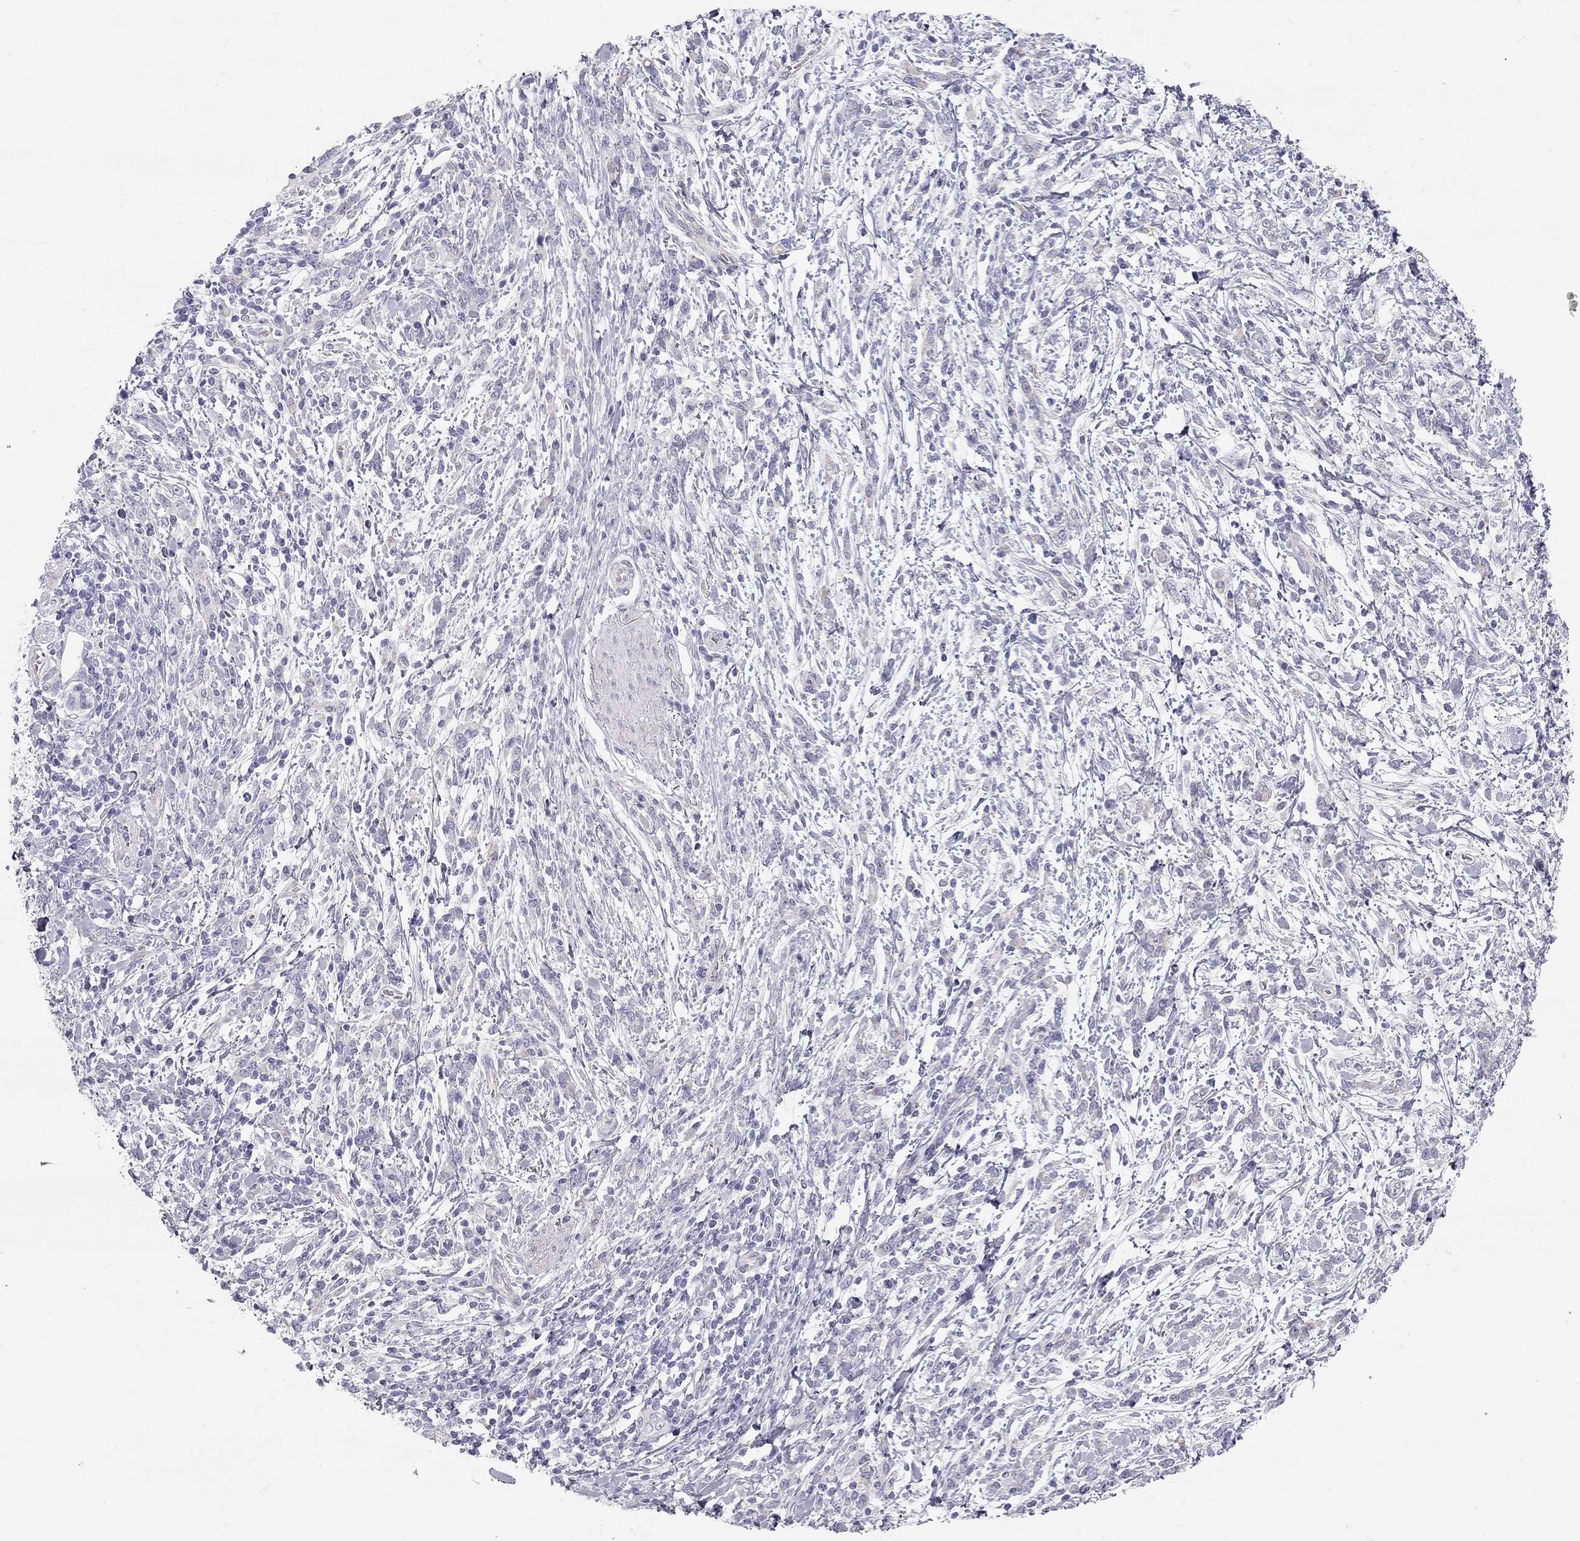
{"staining": {"intensity": "negative", "quantity": "none", "location": "none"}, "tissue": "stomach cancer", "cell_type": "Tumor cells", "image_type": "cancer", "snomed": [{"axis": "morphology", "description": "Adenocarcinoma, NOS"}, {"axis": "topography", "description": "Stomach"}], "caption": "Stomach adenocarcinoma stained for a protein using immunohistochemistry (IHC) shows no staining tumor cells.", "gene": "TDRD6", "patient": {"sex": "female", "age": 57}}